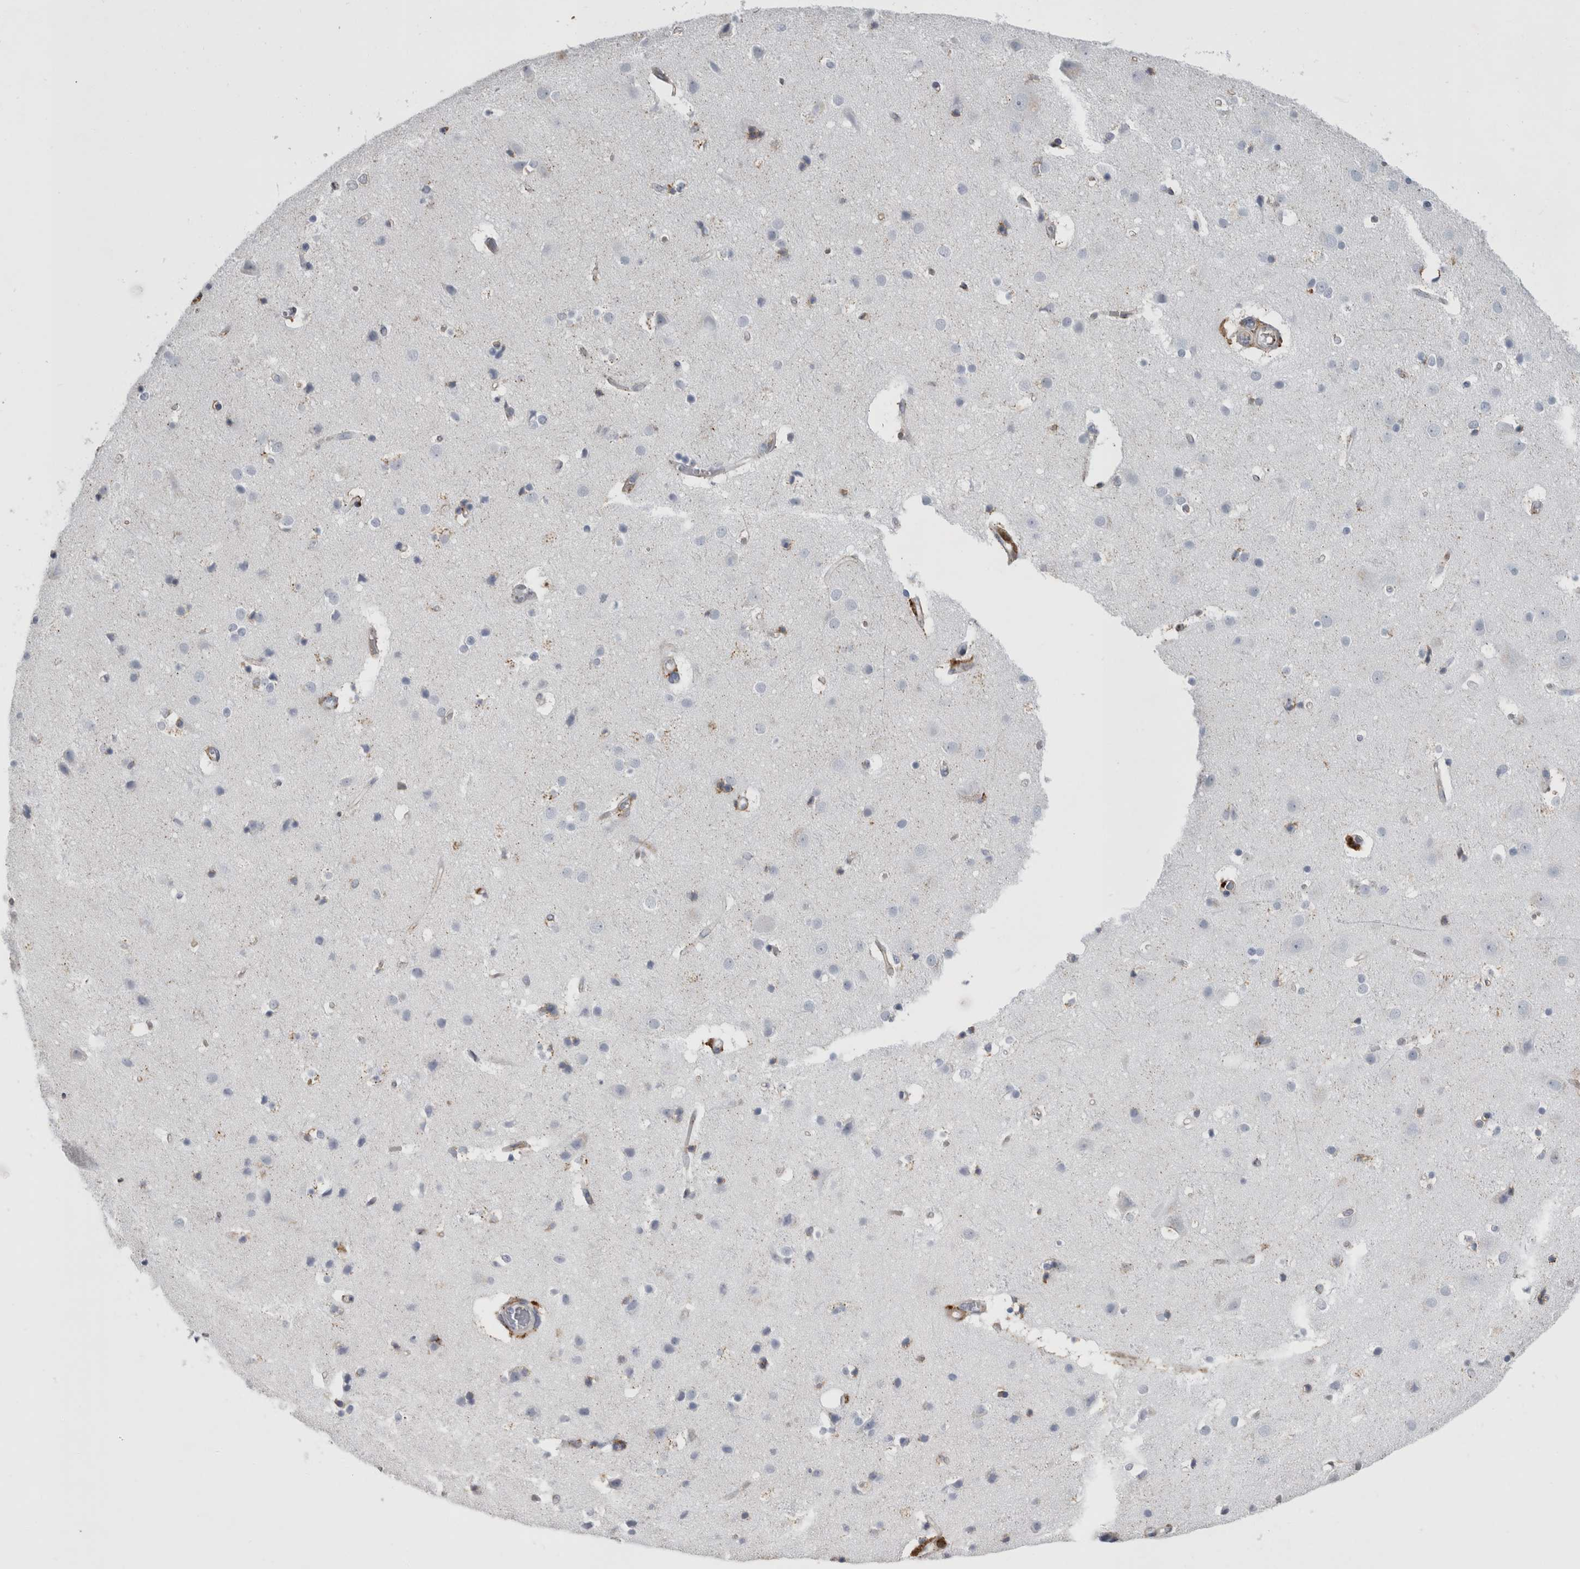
{"staining": {"intensity": "negative", "quantity": "none", "location": "none"}, "tissue": "cerebral cortex", "cell_type": "Endothelial cells", "image_type": "normal", "snomed": [{"axis": "morphology", "description": "Normal tissue, NOS"}, {"axis": "topography", "description": "Cerebral cortex"}], "caption": "Micrograph shows no significant protein staining in endothelial cells of unremarkable cerebral cortex. (Stains: DAB immunohistochemistry (IHC) with hematoxylin counter stain, Microscopy: brightfield microscopy at high magnification).", "gene": "DNAJC24", "patient": {"sex": "male", "age": 54}}